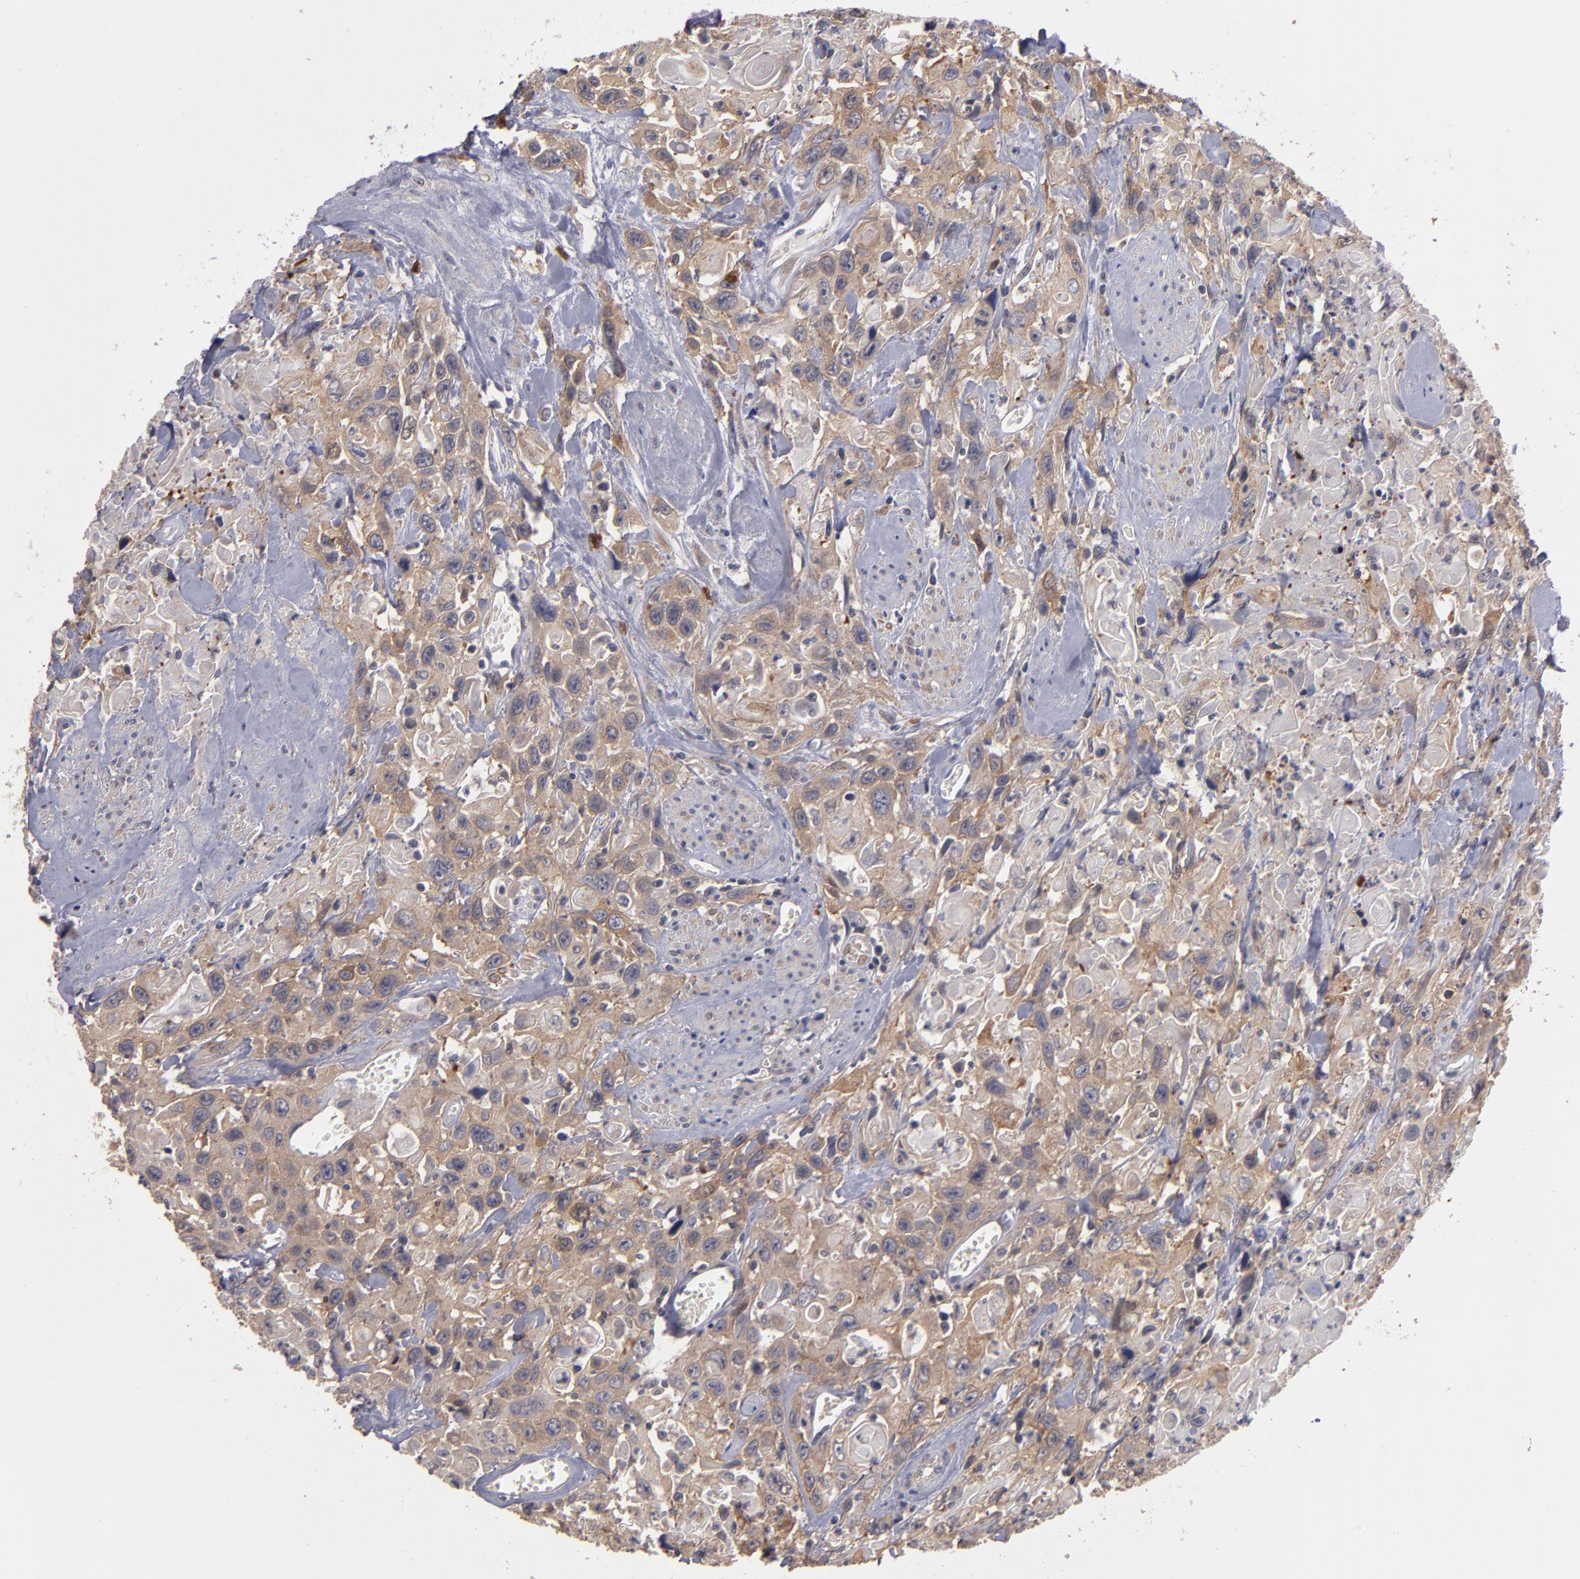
{"staining": {"intensity": "moderate", "quantity": ">75%", "location": "cytoplasmic/membranous"}, "tissue": "urothelial cancer", "cell_type": "Tumor cells", "image_type": "cancer", "snomed": [{"axis": "morphology", "description": "Urothelial carcinoma, High grade"}, {"axis": "topography", "description": "Urinary bladder"}], "caption": "Immunohistochemical staining of human urothelial cancer demonstrates moderate cytoplasmic/membranous protein positivity in about >75% of tumor cells.", "gene": "CTSO", "patient": {"sex": "female", "age": 84}}